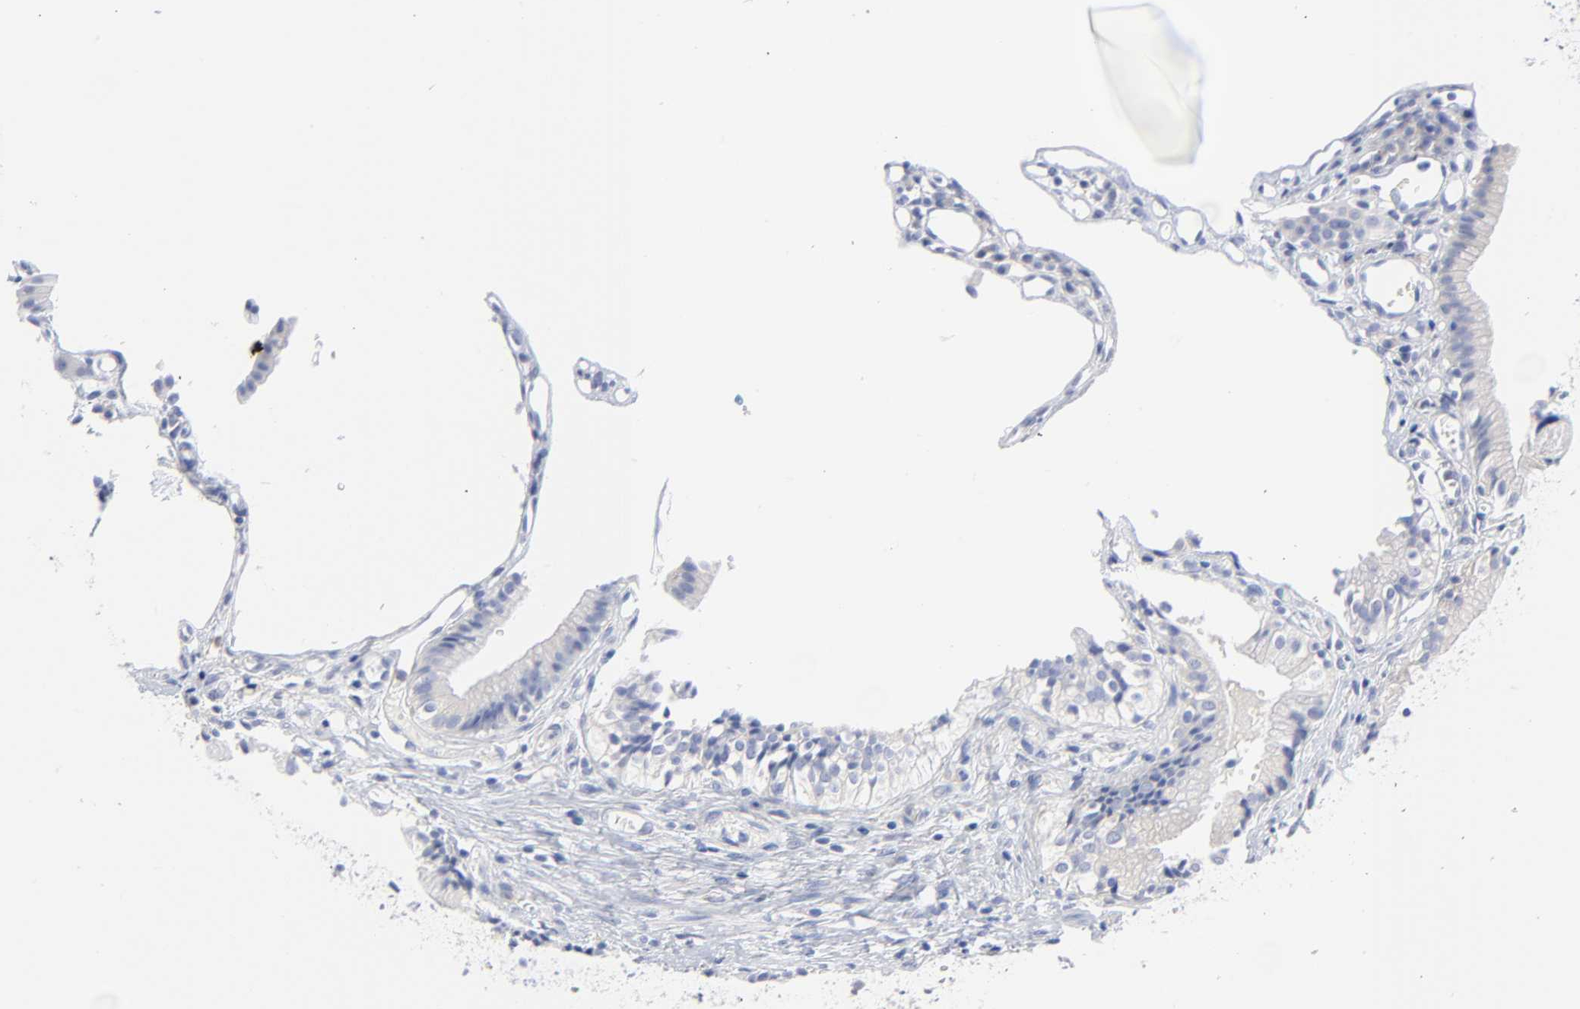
{"staining": {"intensity": "weak", "quantity": "25%-75%", "location": "cytoplasmic/membranous"}, "tissue": "gallbladder", "cell_type": "Glandular cells", "image_type": "normal", "snomed": [{"axis": "morphology", "description": "Normal tissue, NOS"}, {"axis": "topography", "description": "Gallbladder"}], "caption": "Immunohistochemistry image of benign gallbladder stained for a protein (brown), which demonstrates low levels of weak cytoplasmic/membranous expression in about 25%-75% of glandular cells.", "gene": "STAT2", "patient": {"sex": "male", "age": 65}}